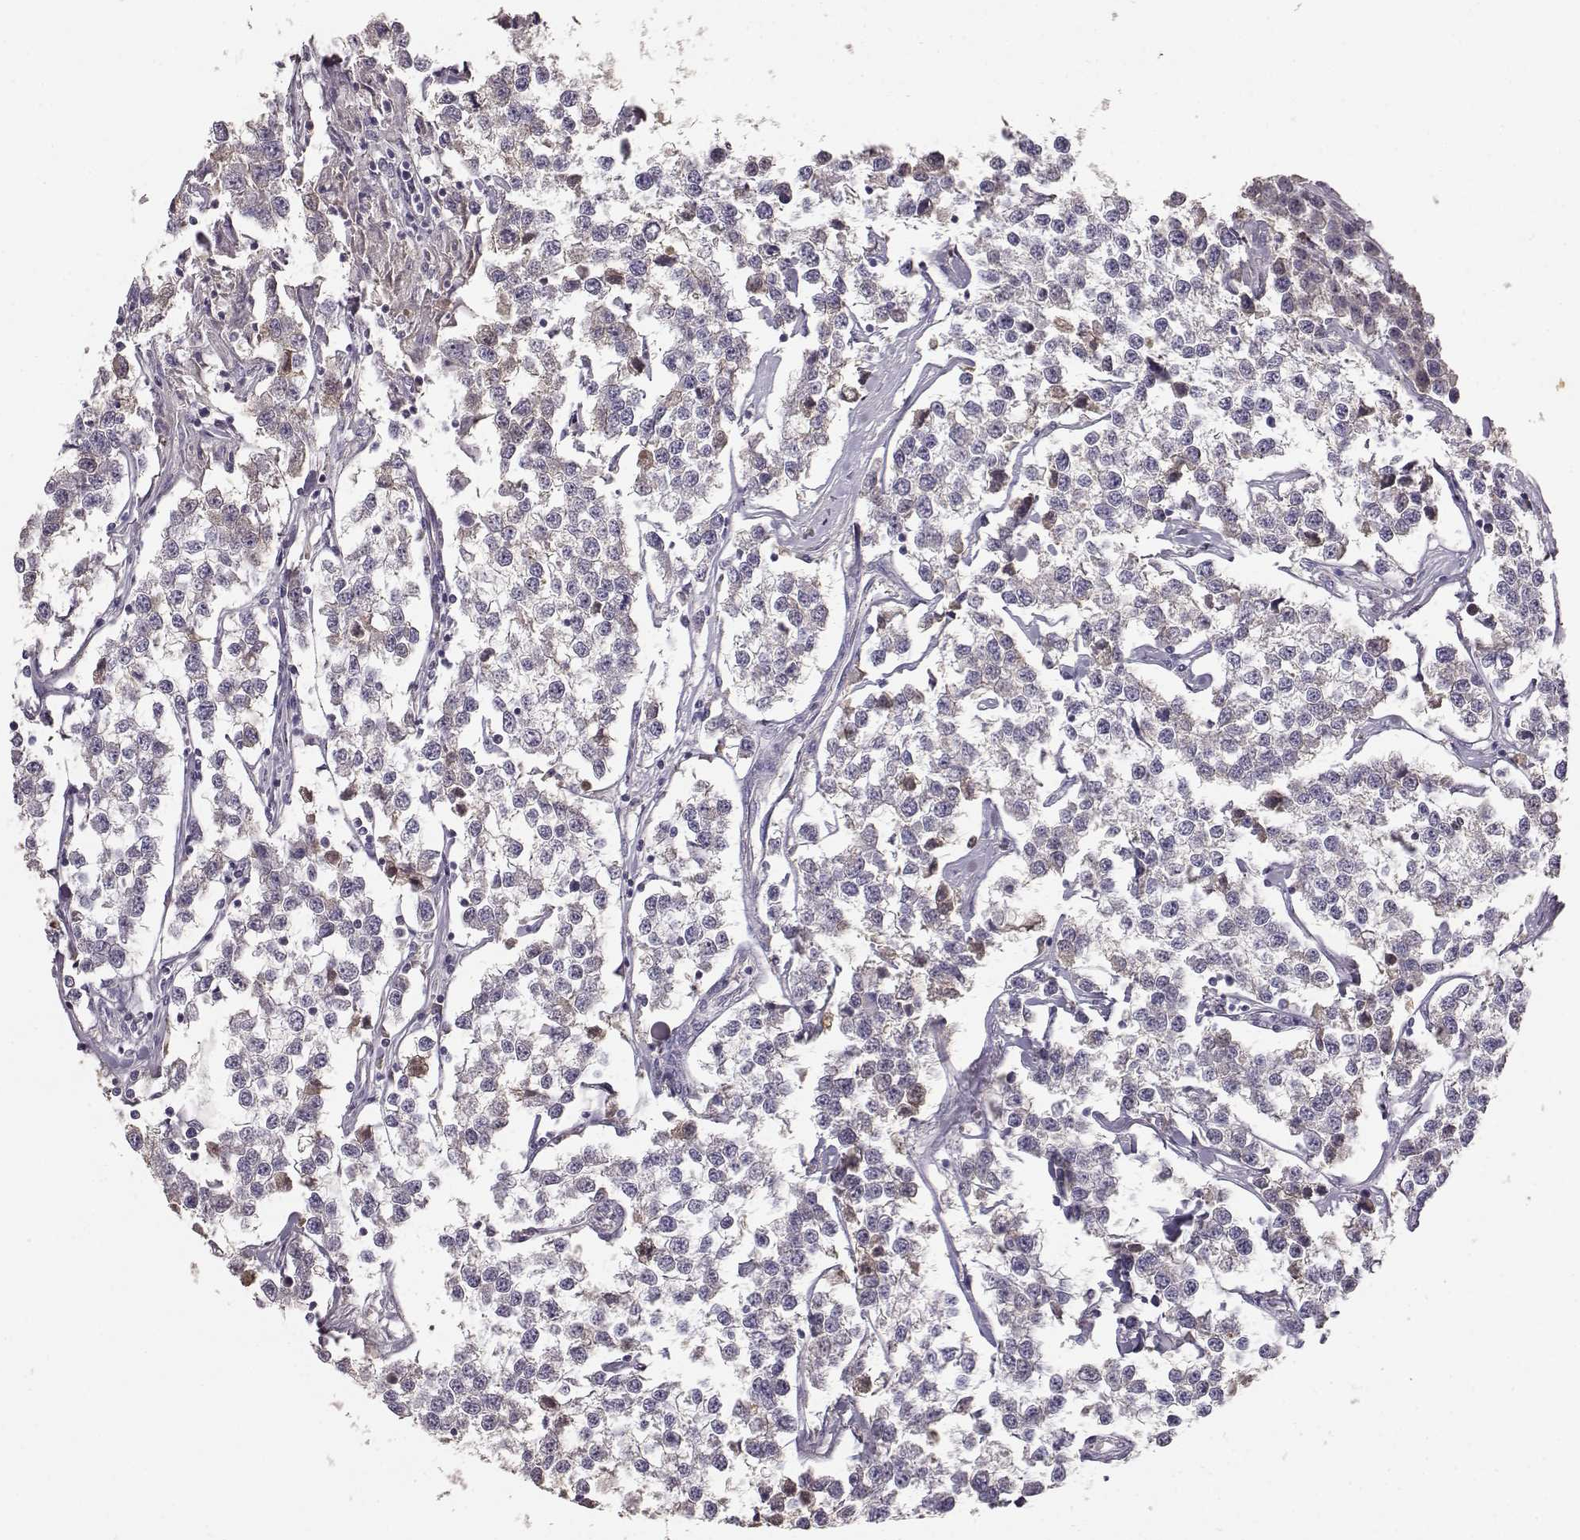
{"staining": {"intensity": "weak", "quantity": "25%-75%", "location": "cytoplasmic/membranous"}, "tissue": "testis cancer", "cell_type": "Tumor cells", "image_type": "cancer", "snomed": [{"axis": "morphology", "description": "Seminoma, NOS"}, {"axis": "topography", "description": "Testis"}], "caption": "High-magnification brightfield microscopy of testis cancer stained with DAB (brown) and counterstained with hematoxylin (blue). tumor cells exhibit weak cytoplasmic/membranous expression is present in about25%-75% of cells.", "gene": "YJEFN3", "patient": {"sex": "male", "age": 59}}